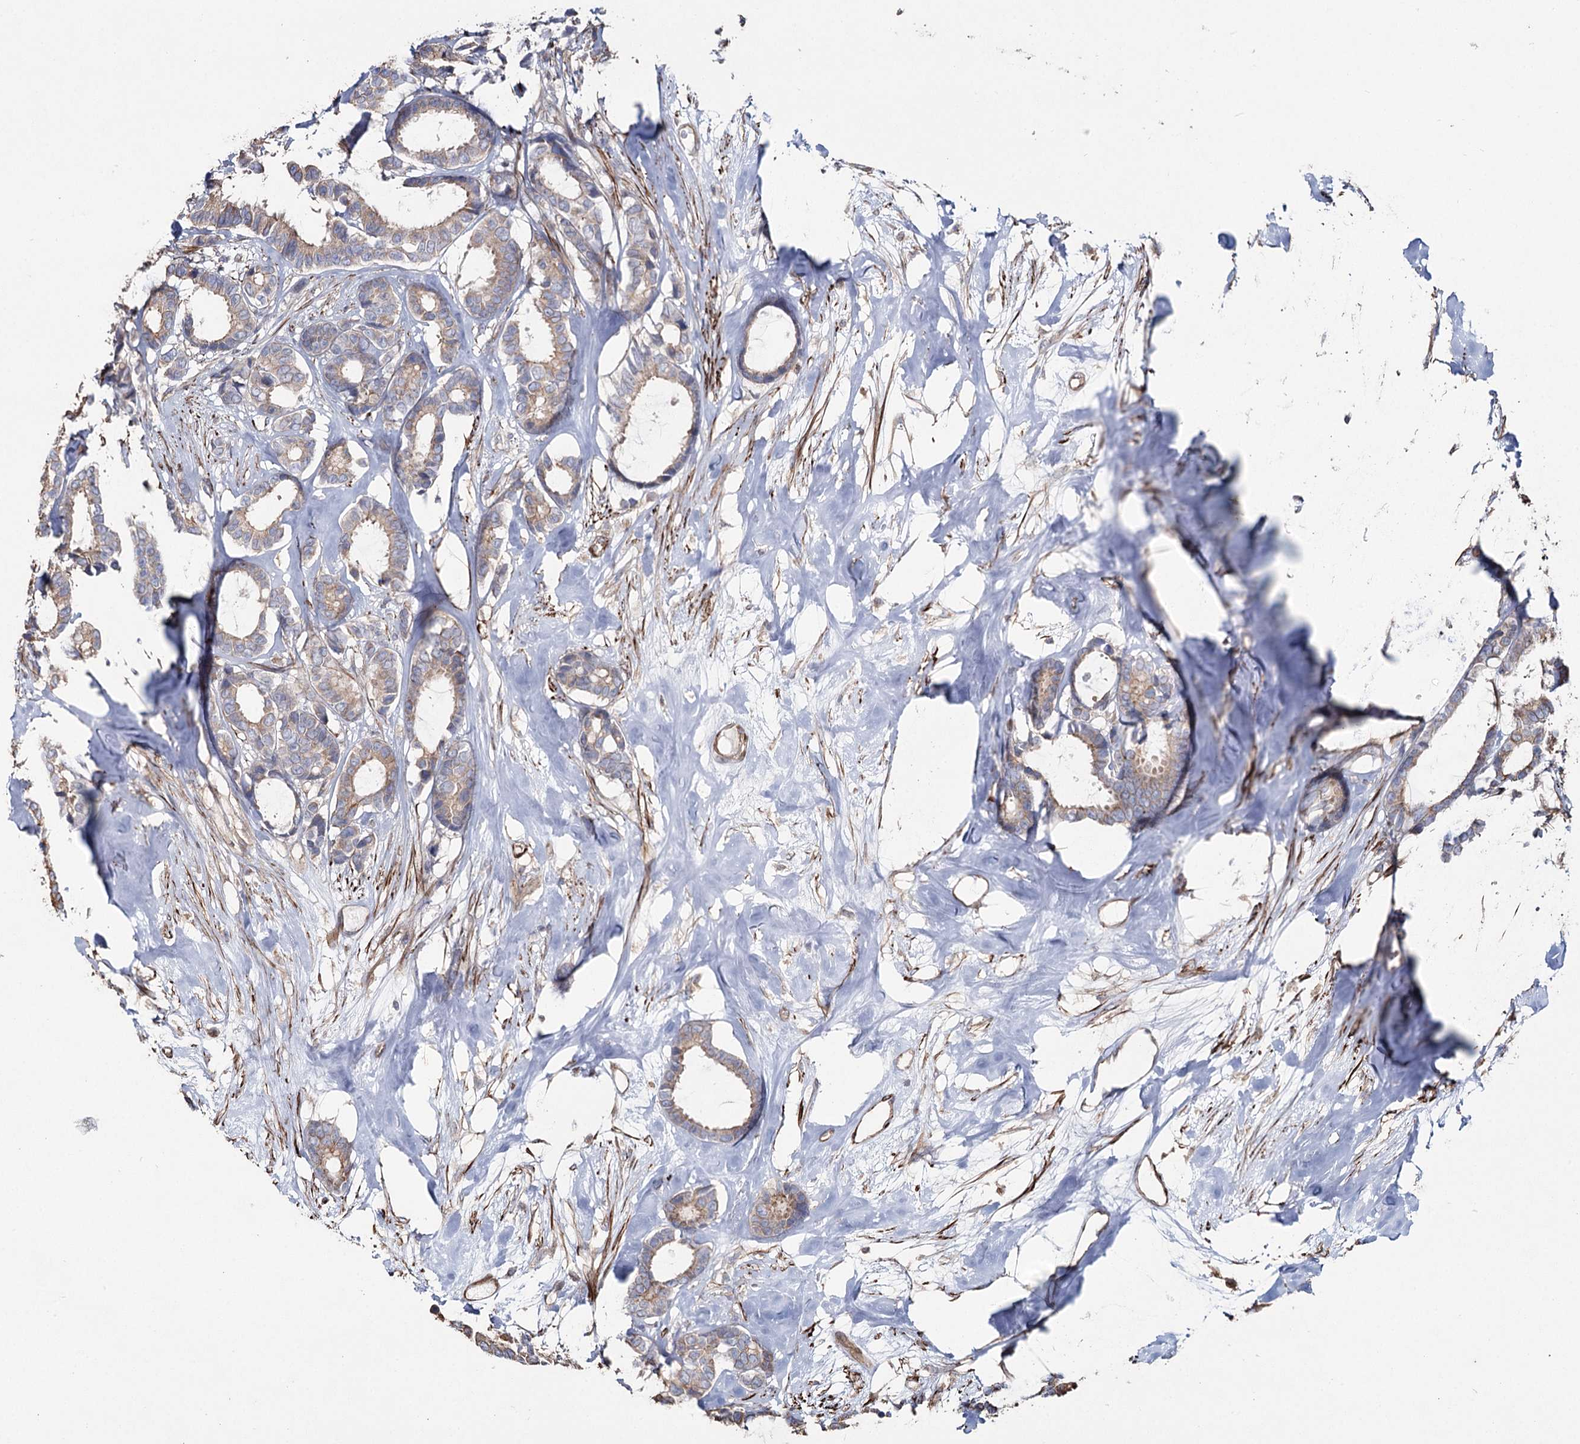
{"staining": {"intensity": "weak", "quantity": ">75%", "location": "cytoplasmic/membranous"}, "tissue": "breast cancer", "cell_type": "Tumor cells", "image_type": "cancer", "snomed": [{"axis": "morphology", "description": "Duct carcinoma"}, {"axis": "topography", "description": "Breast"}], "caption": "Human breast cancer (invasive ductal carcinoma) stained for a protein (brown) displays weak cytoplasmic/membranous positive expression in approximately >75% of tumor cells.", "gene": "SUMF1", "patient": {"sex": "female", "age": 87}}